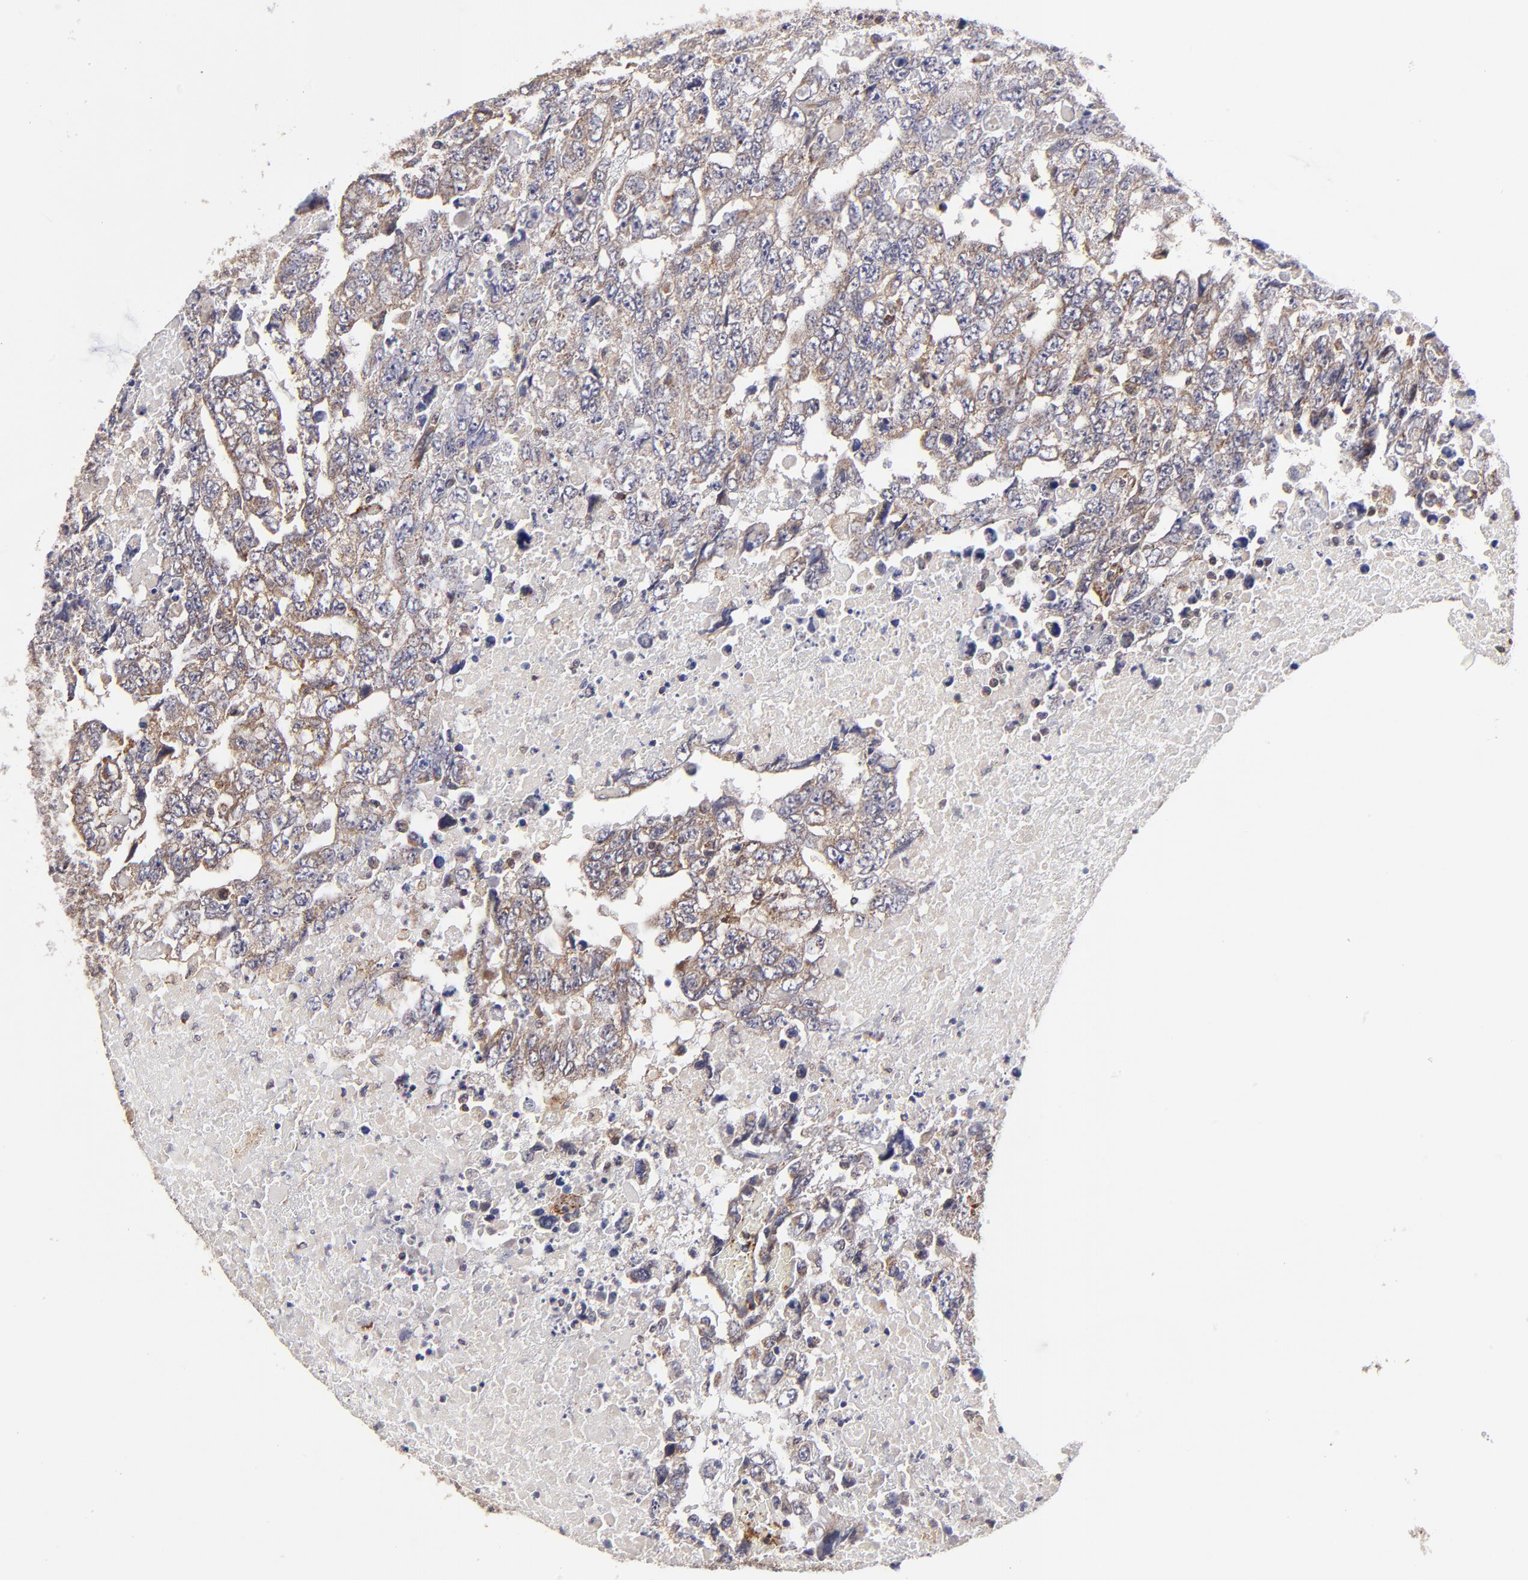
{"staining": {"intensity": "weak", "quantity": ">75%", "location": "cytoplasmic/membranous"}, "tissue": "testis cancer", "cell_type": "Tumor cells", "image_type": "cancer", "snomed": [{"axis": "morphology", "description": "Carcinoma, Embryonal, NOS"}, {"axis": "topography", "description": "Testis"}], "caption": "Weak cytoplasmic/membranous staining is identified in about >75% of tumor cells in embryonal carcinoma (testis). The staining is performed using DAB brown chromogen to label protein expression. The nuclei are counter-stained blue using hematoxylin.", "gene": "MAP2K7", "patient": {"sex": "male", "age": 36}}